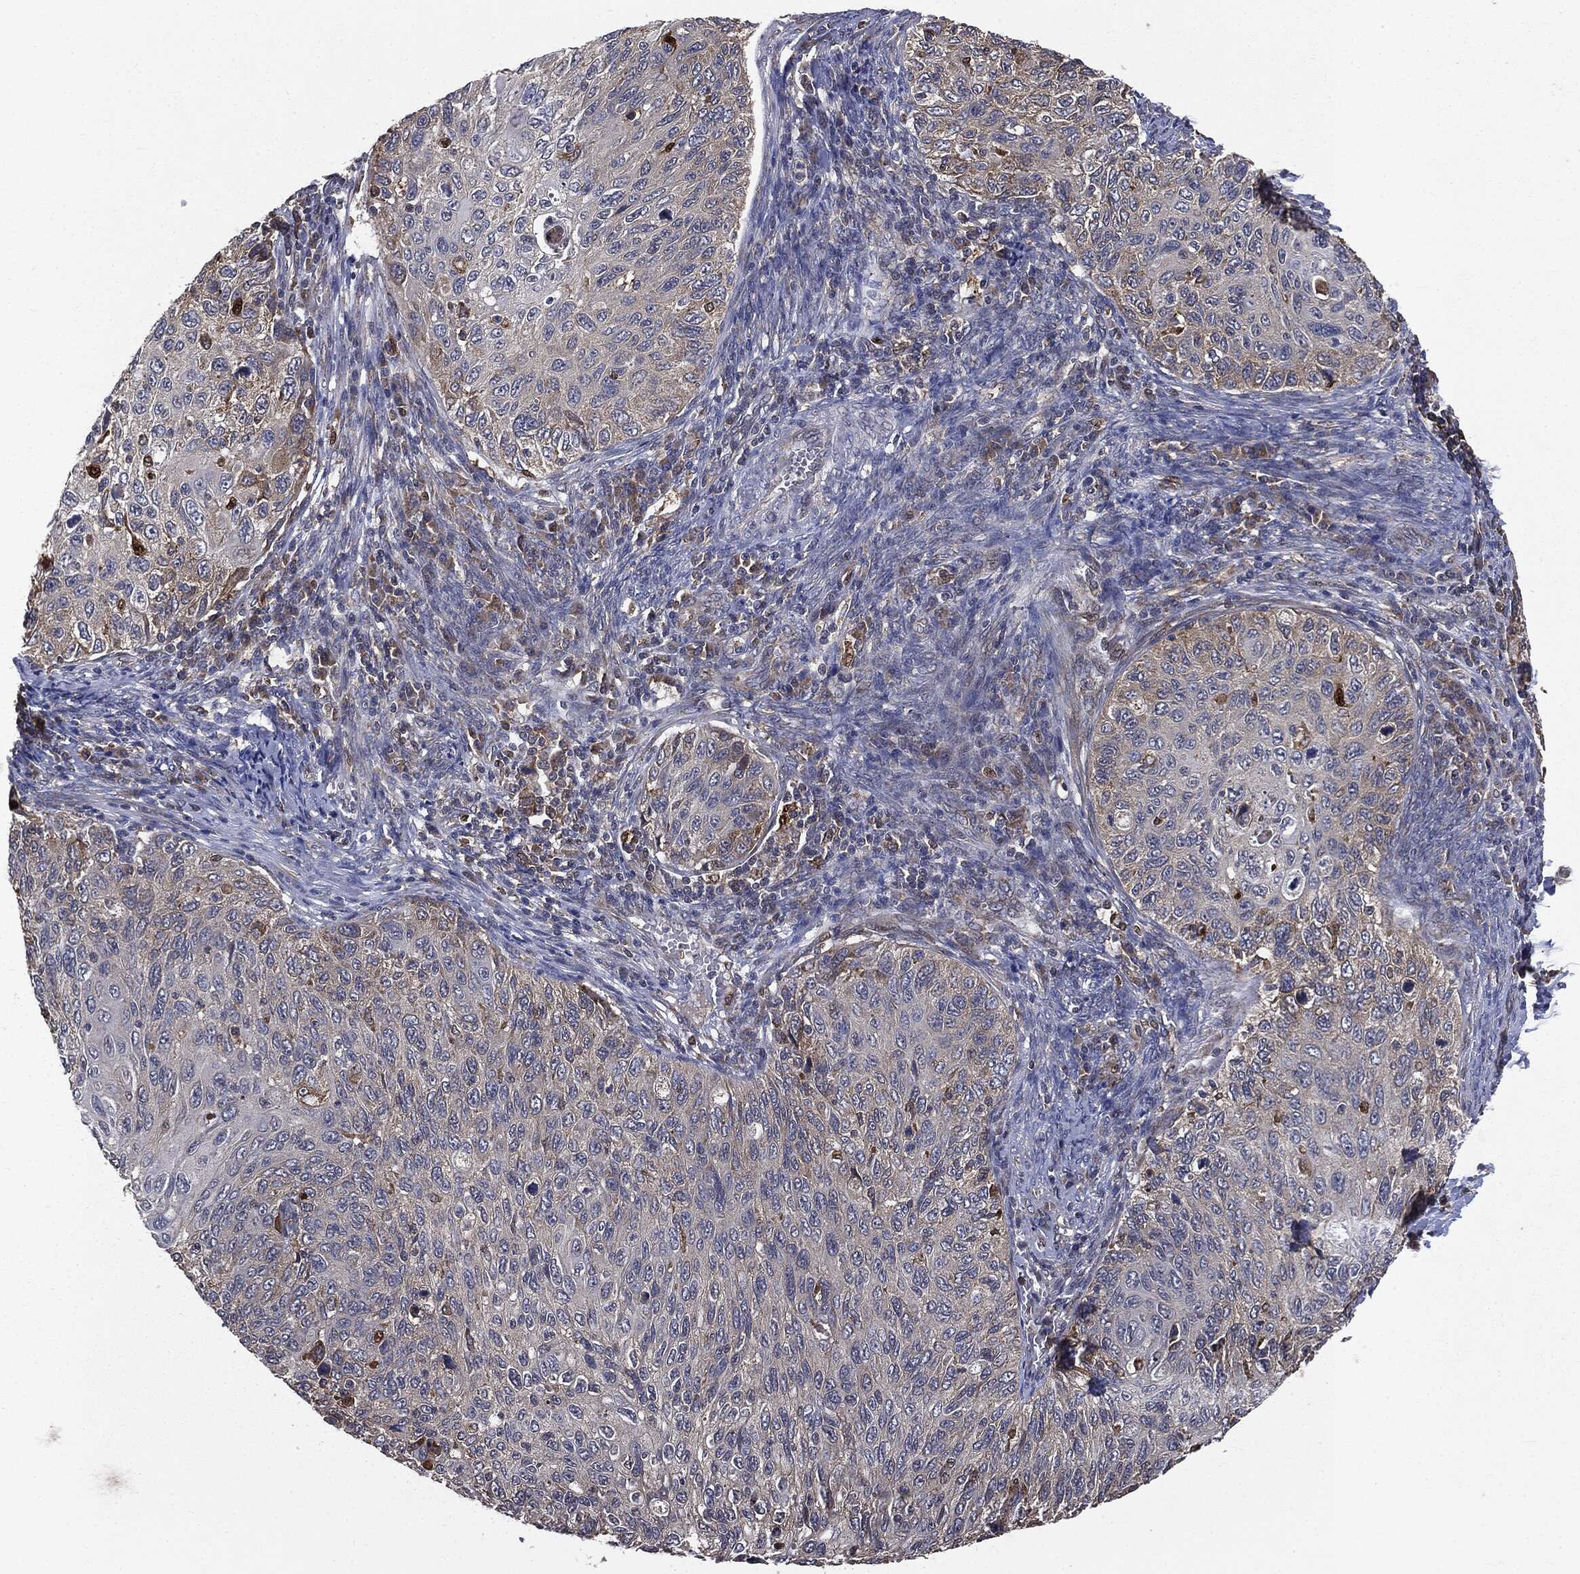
{"staining": {"intensity": "weak", "quantity": "<25%", "location": "cytoplasmic/membranous"}, "tissue": "cervical cancer", "cell_type": "Tumor cells", "image_type": "cancer", "snomed": [{"axis": "morphology", "description": "Squamous cell carcinoma, NOS"}, {"axis": "topography", "description": "Cervix"}], "caption": "This is a histopathology image of IHC staining of cervical cancer, which shows no staining in tumor cells.", "gene": "PLOD3", "patient": {"sex": "female", "age": 70}}